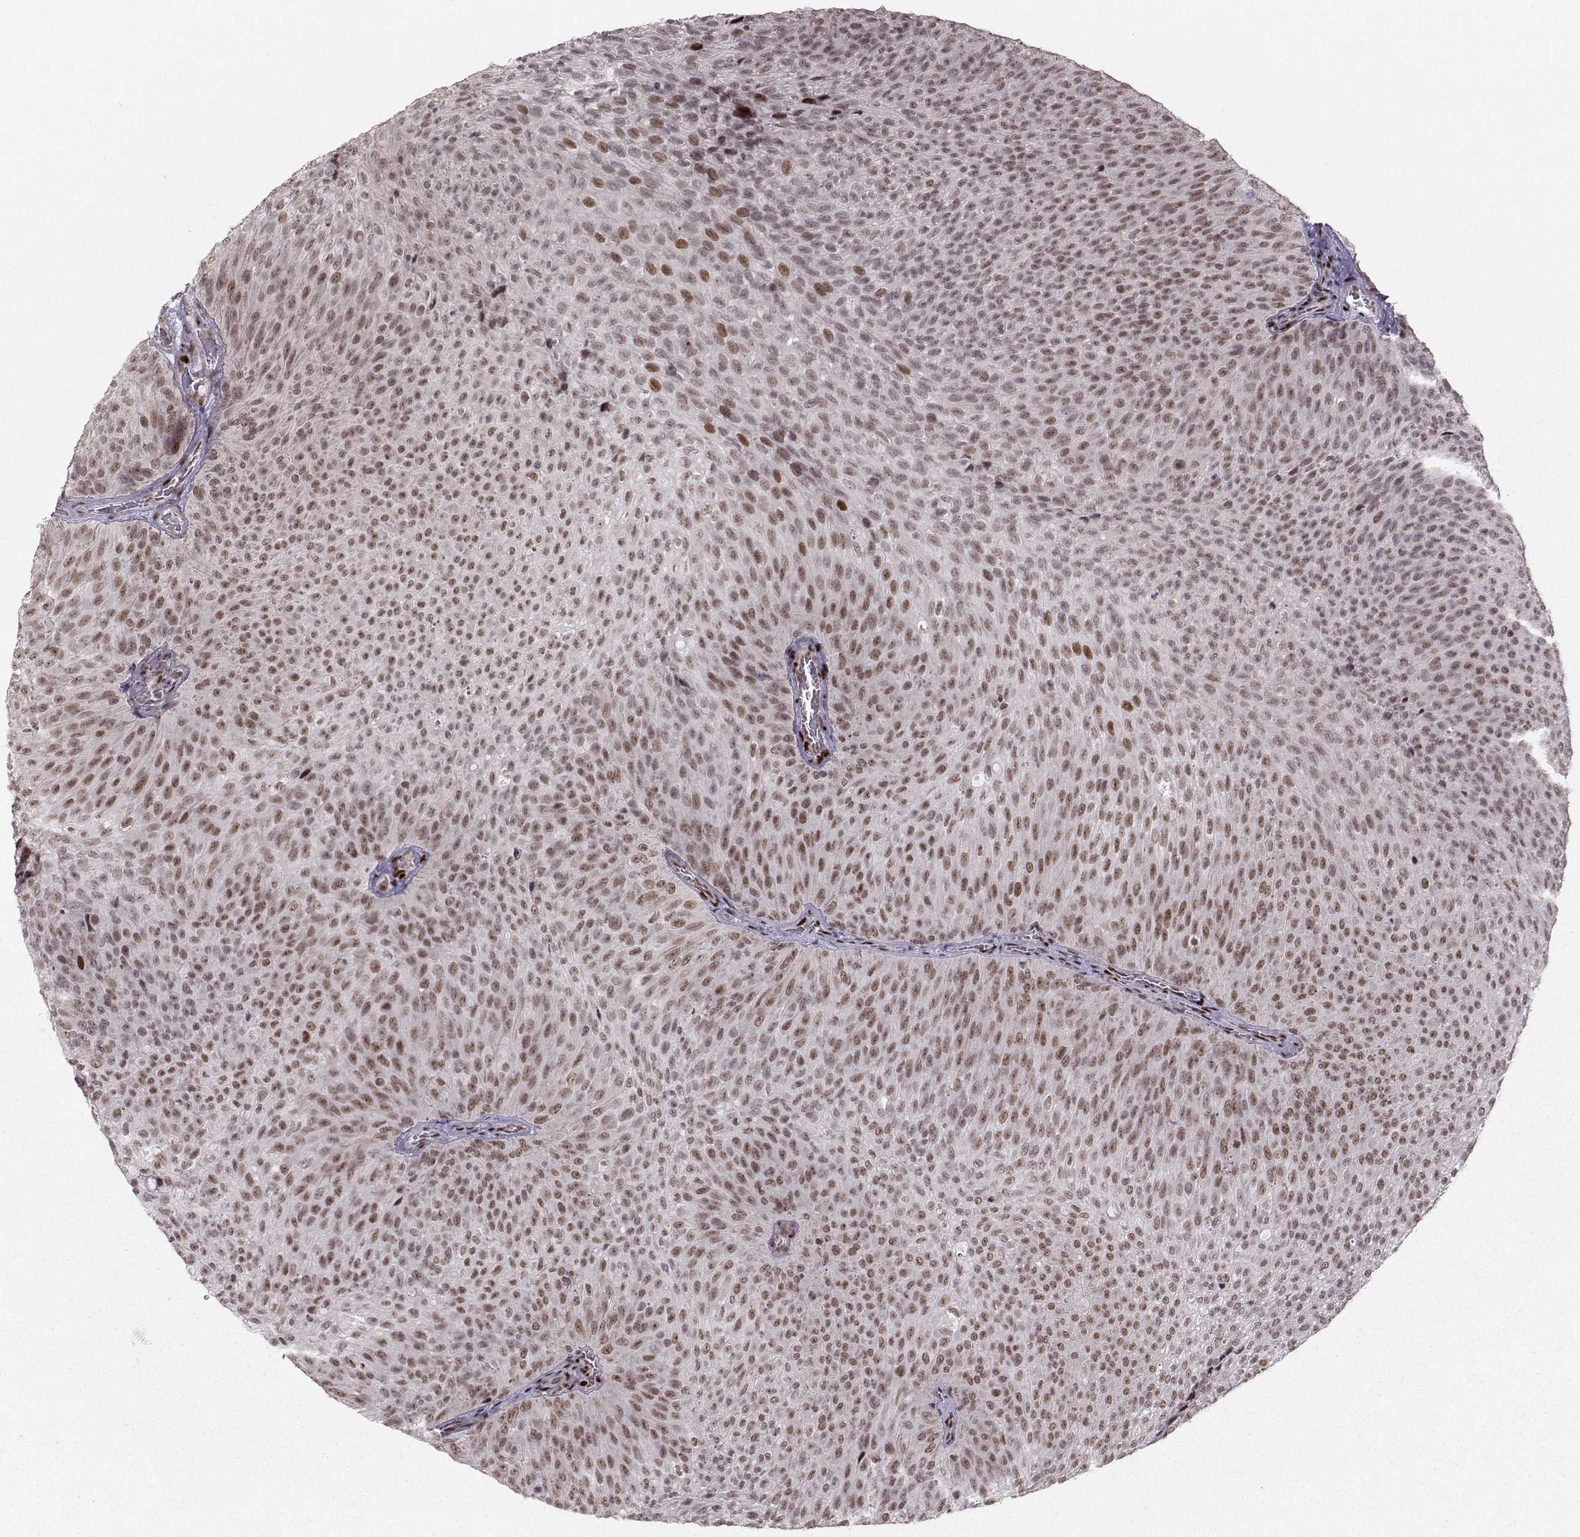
{"staining": {"intensity": "moderate", "quantity": "25%-75%", "location": "nuclear"}, "tissue": "urothelial cancer", "cell_type": "Tumor cells", "image_type": "cancer", "snomed": [{"axis": "morphology", "description": "Urothelial carcinoma, Low grade"}, {"axis": "topography", "description": "Urinary bladder"}], "caption": "This image displays low-grade urothelial carcinoma stained with immunohistochemistry to label a protein in brown. The nuclear of tumor cells show moderate positivity for the protein. Nuclei are counter-stained blue.", "gene": "SNAPC2", "patient": {"sex": "male", "age": 78}}